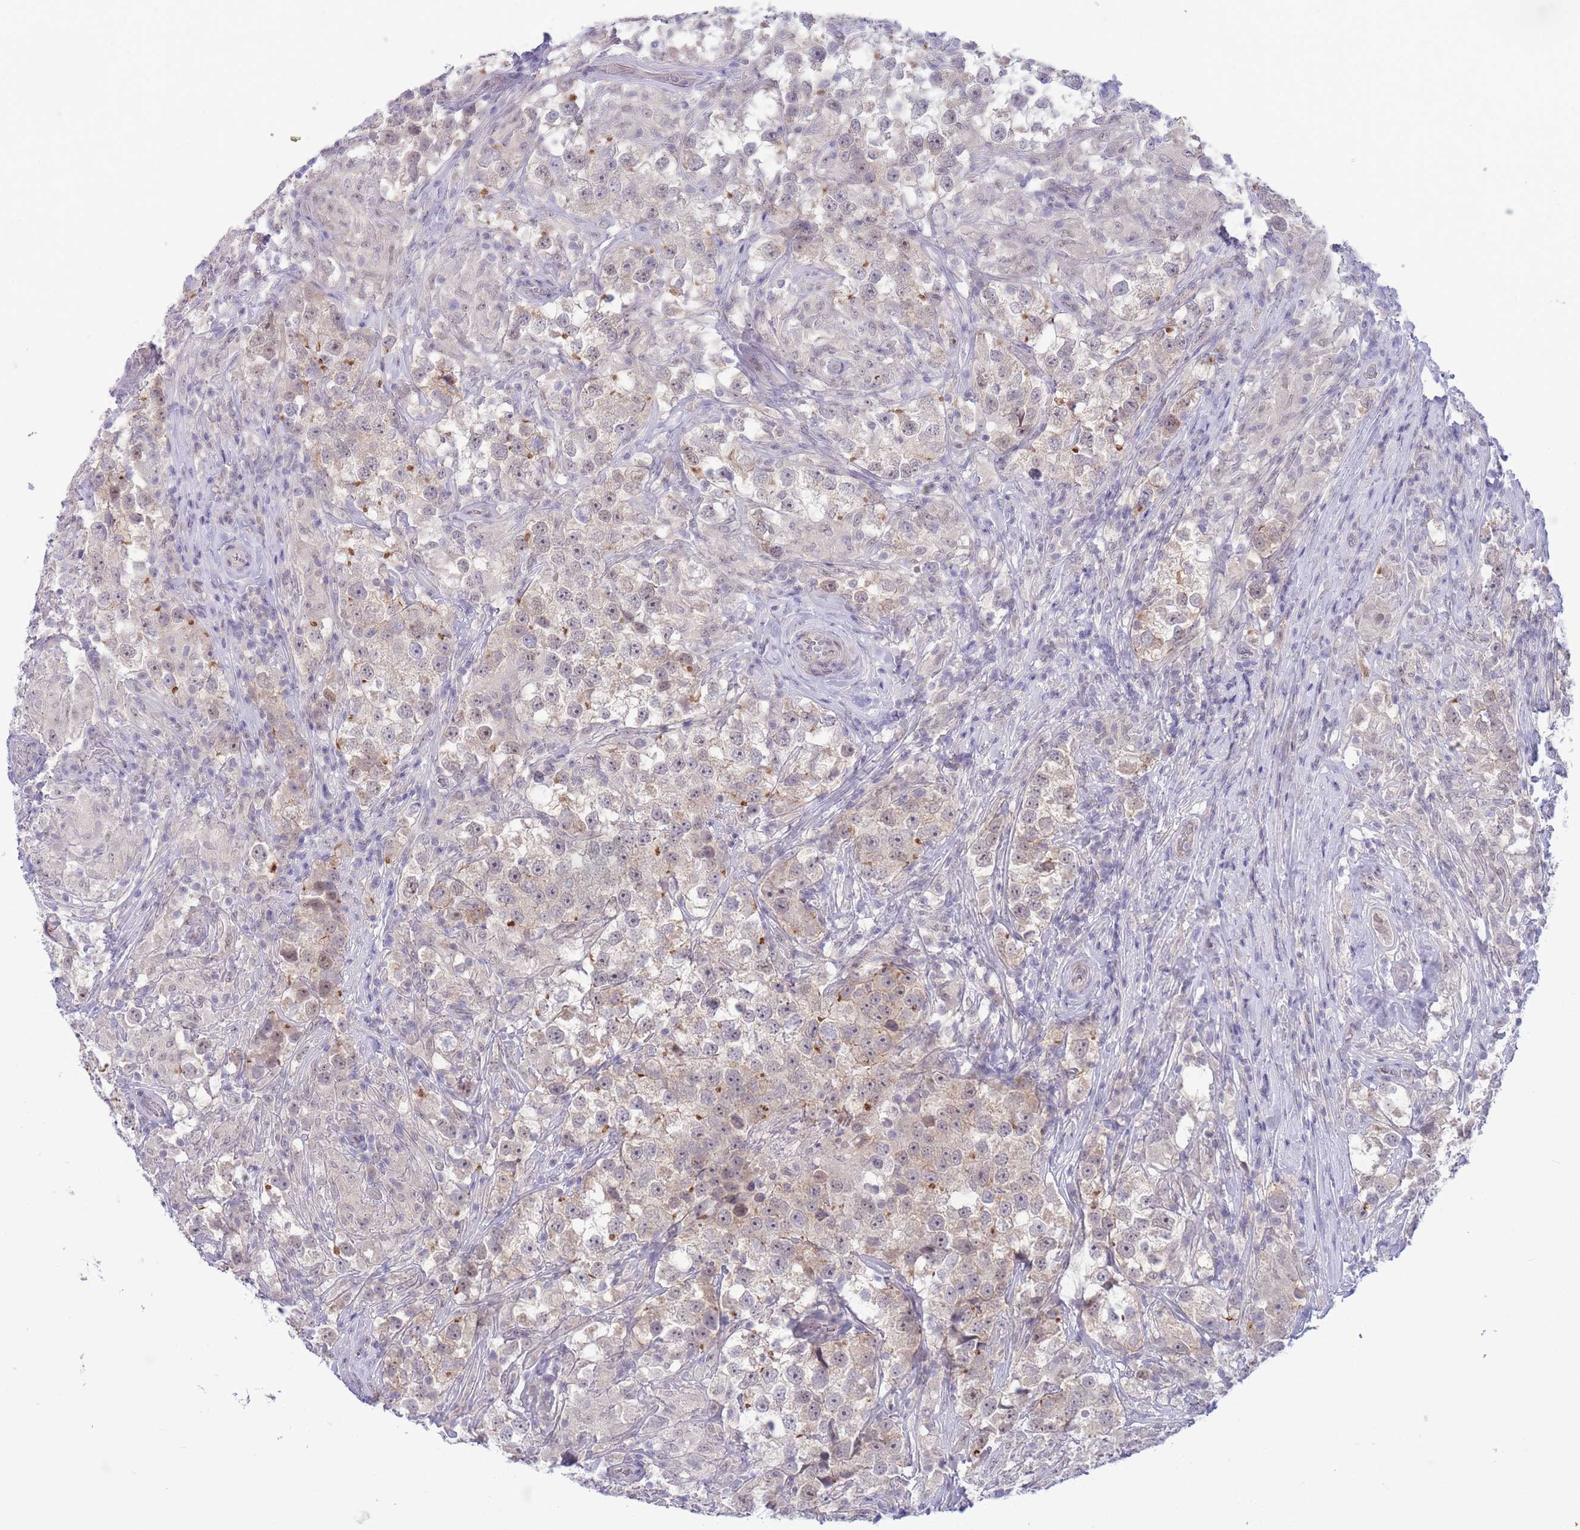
{"staining": {"intensity": "moderate", "quantity": "<25%", "location": "cytoplasmic/membranous"}, "tissue": "testis cancer", "cell_type": "Tumor cells", "image_type": "cancer", "snomed": [{"axis": "morphology", "description": "Seminoma, NOS"}, {"axis": "topography", "description": "Testis"}], "caption": "This histopathology image demonstrates IHC staining of human seminoma (testis), with low moderate cytoplasmic/membranous positivity in approximately <25% of tumor cells.", "gene": "FBXO46", "patient": {"sex": "male", "age": 46}}